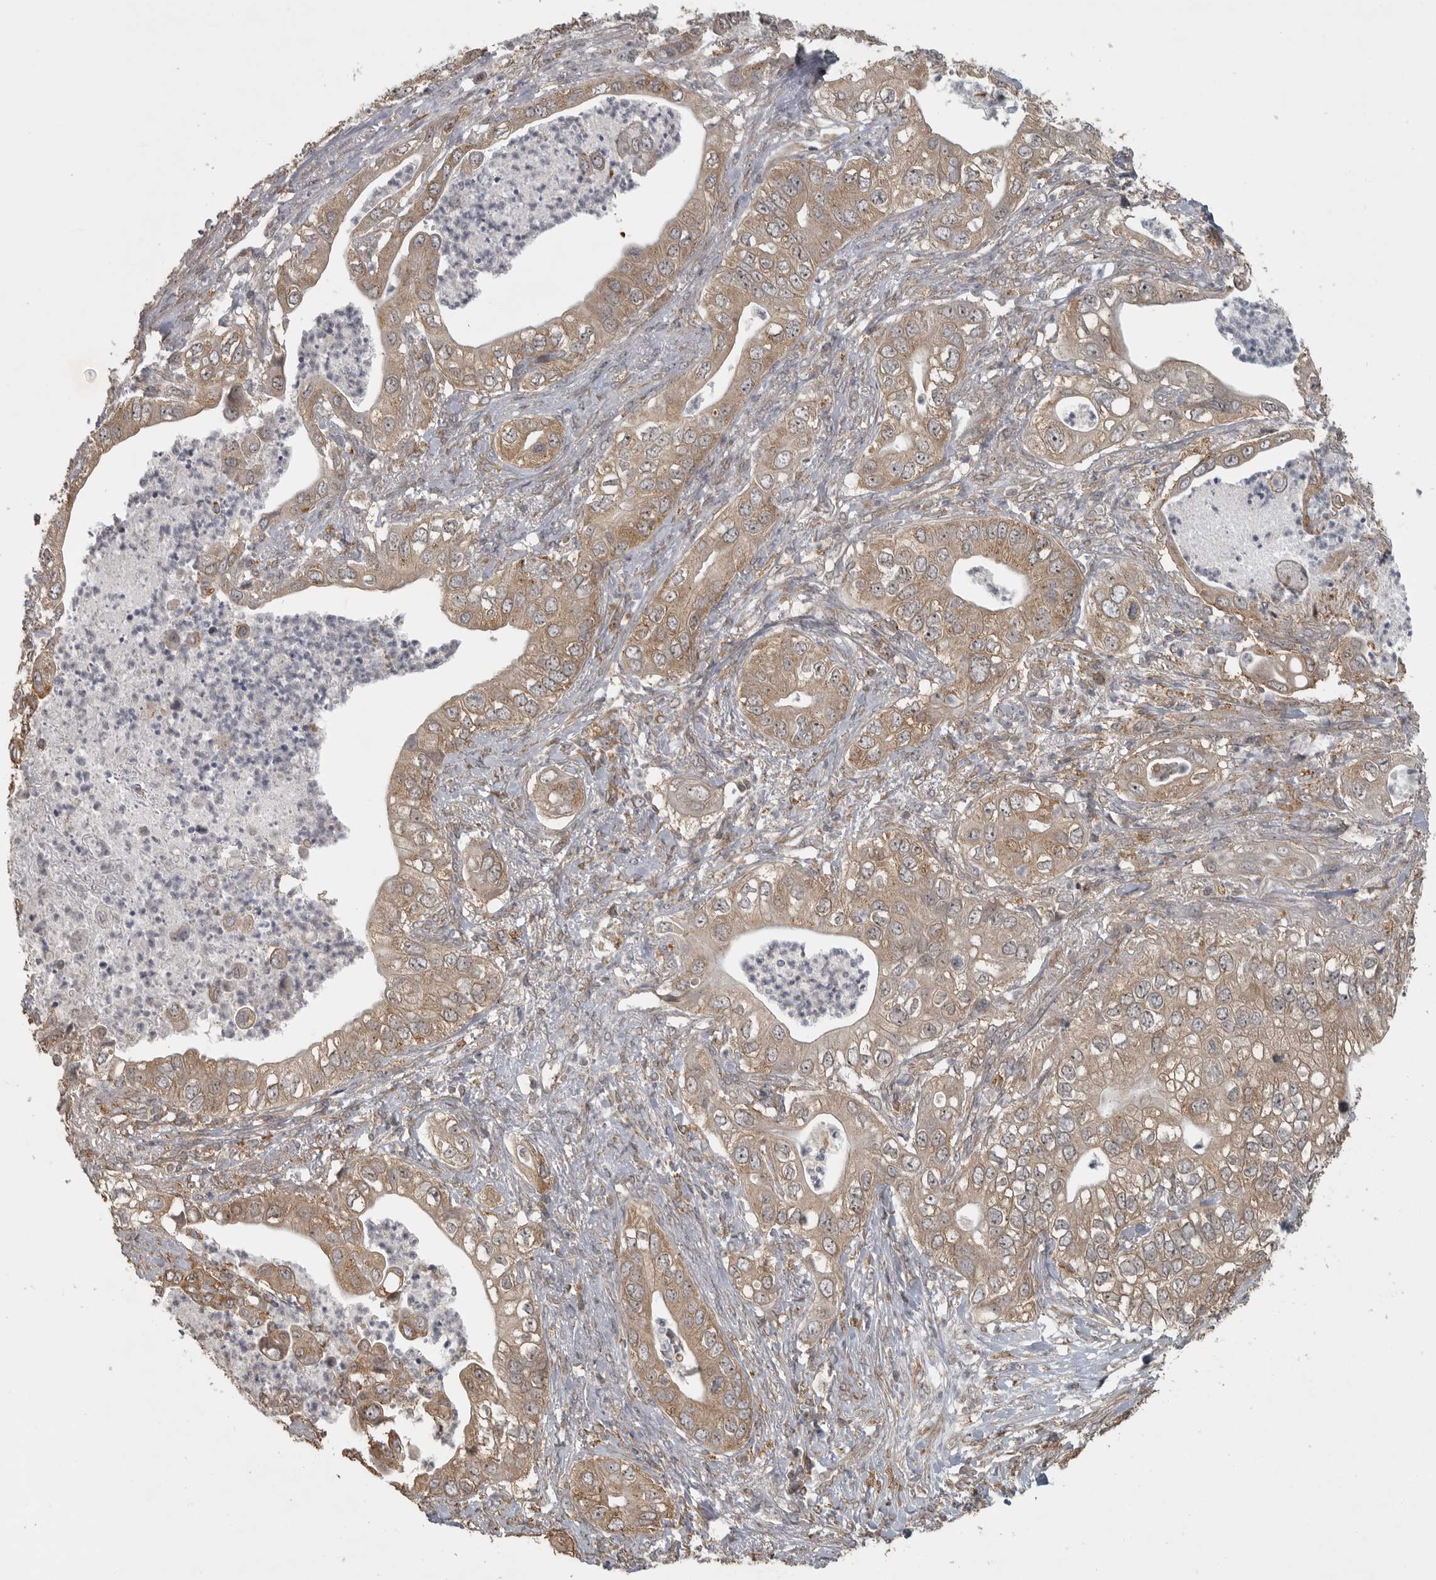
{"staining": {"intensity": "moderate", "quantity": ">75%", "location": "cytoplasmic/membranous"}, "tissue": "pancreatic cancer", "cell_type": "Tumor cells", "image_type": "cancer", "snomed": [{"axis": "morphology", "description": "Adenocarcinoma, NOS"}, {"axis": "topography", "description": "Pancreas"}], "caption": "There is medium levels of moderate cytoplasmic/membranous expression in tumor cells of pancreatic cancer (adenocarcinoma), as demonstrated by immunohistochemical staining (brown color).", "gene": "LLGL1", "patient": {"sex": "female", "age": 78}}